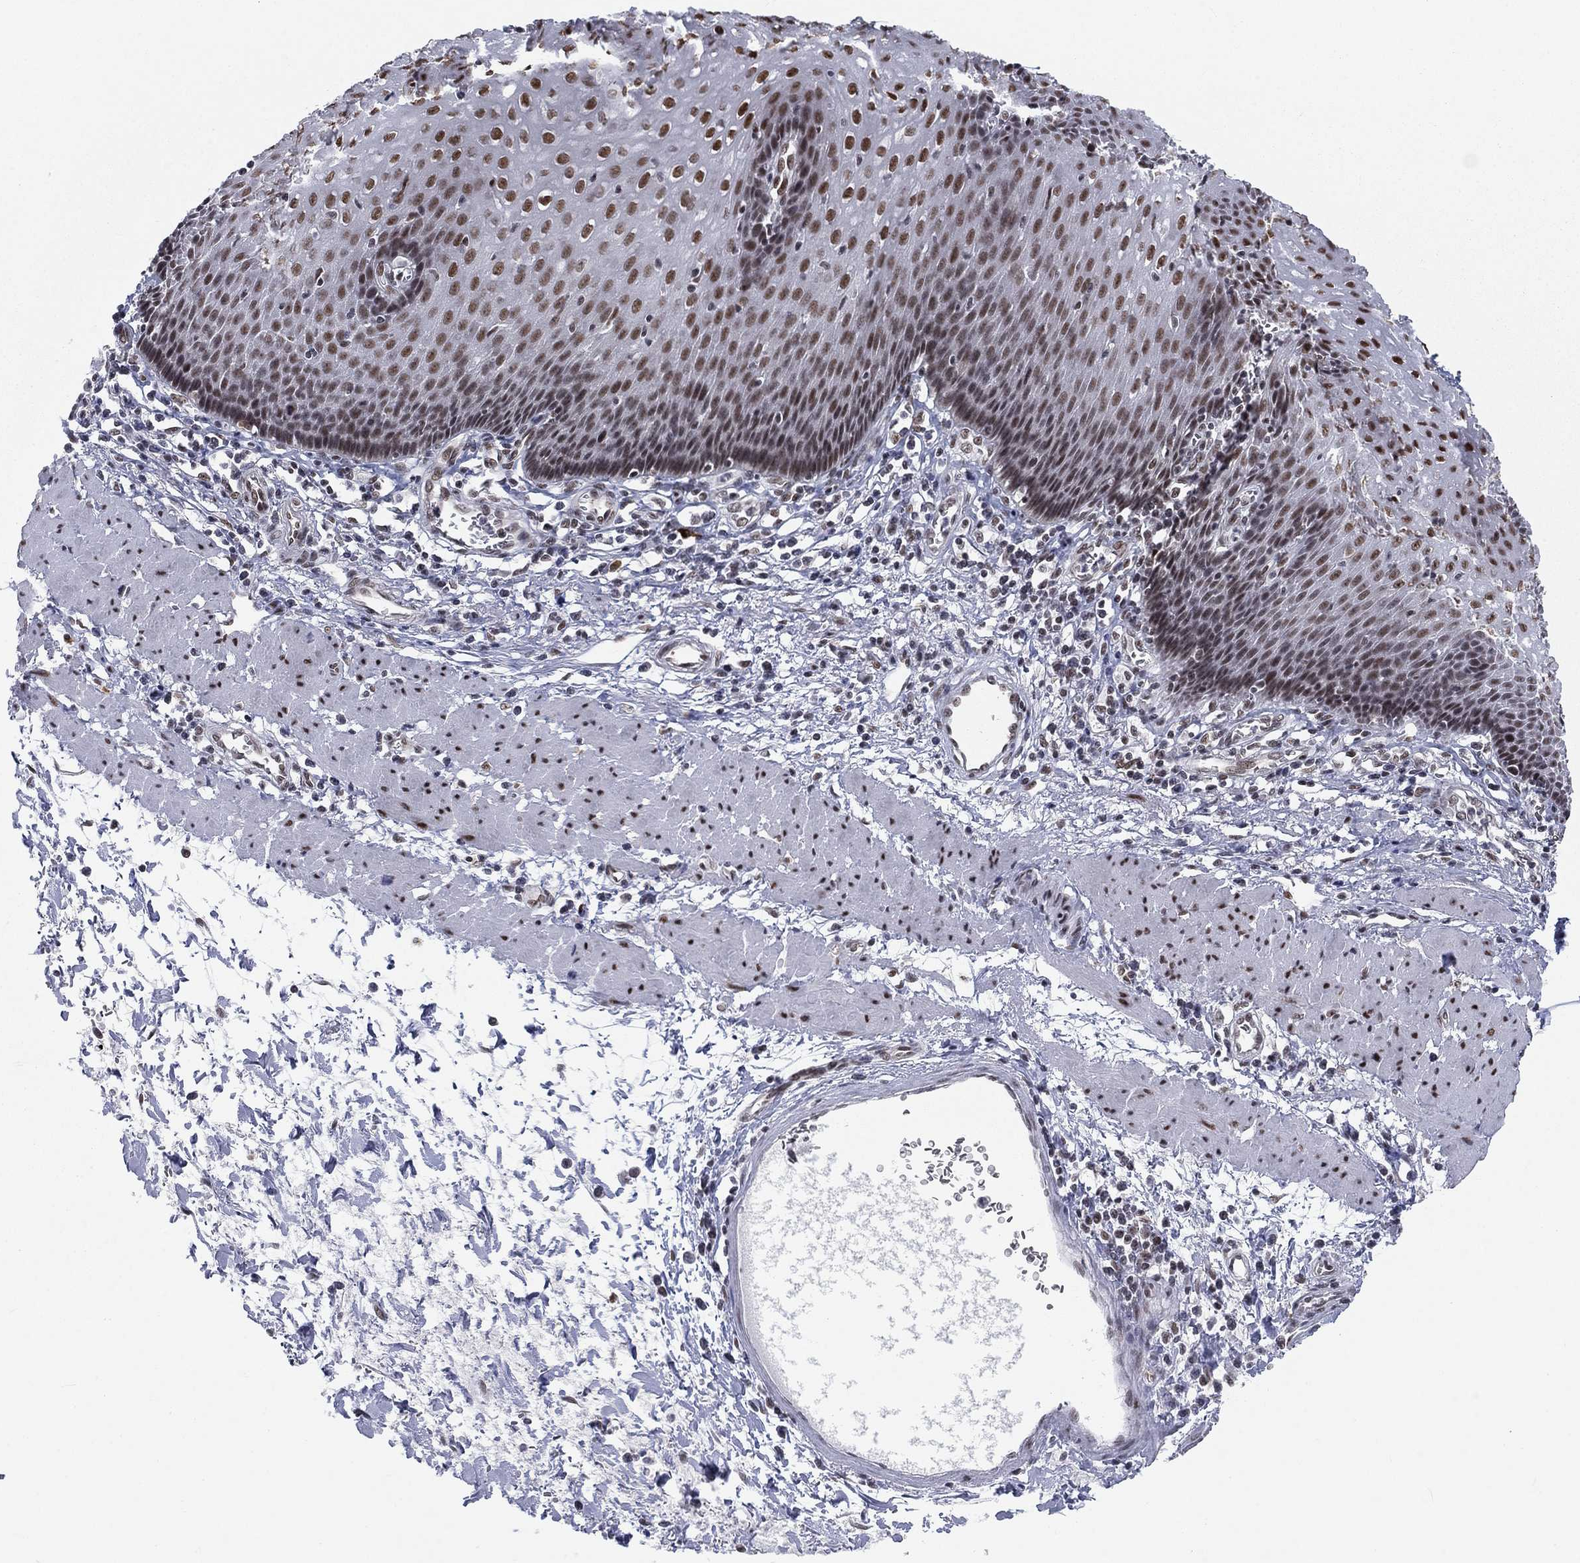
{"staining": {"intensity": "strong", "quantity": ">75%", "location": "nuclear"}, "tissue": "esophagus", "cell_type": "Squamous epithelial cells", "image_type": "normal", "snomed": [{"axis": "morphology", "description": "Normal tissue, NOS"}, {"axis": "topography", "description": "Esophagus"}], "caption": "Immunohistochemistry staining of benign esophagus, which exhibits high levels of strong nuclear staining in about >75% of squamous epithelial cells indicating strong nuclear protein positivity. The staining was performed using DAB (3,3'-diaminobenzidine) (brown) for protein detection and nuclei were counterstained in hematoxylin (blue).", "gene": "FYTTD1", "patient": {"sex": "male", "age": 57}}